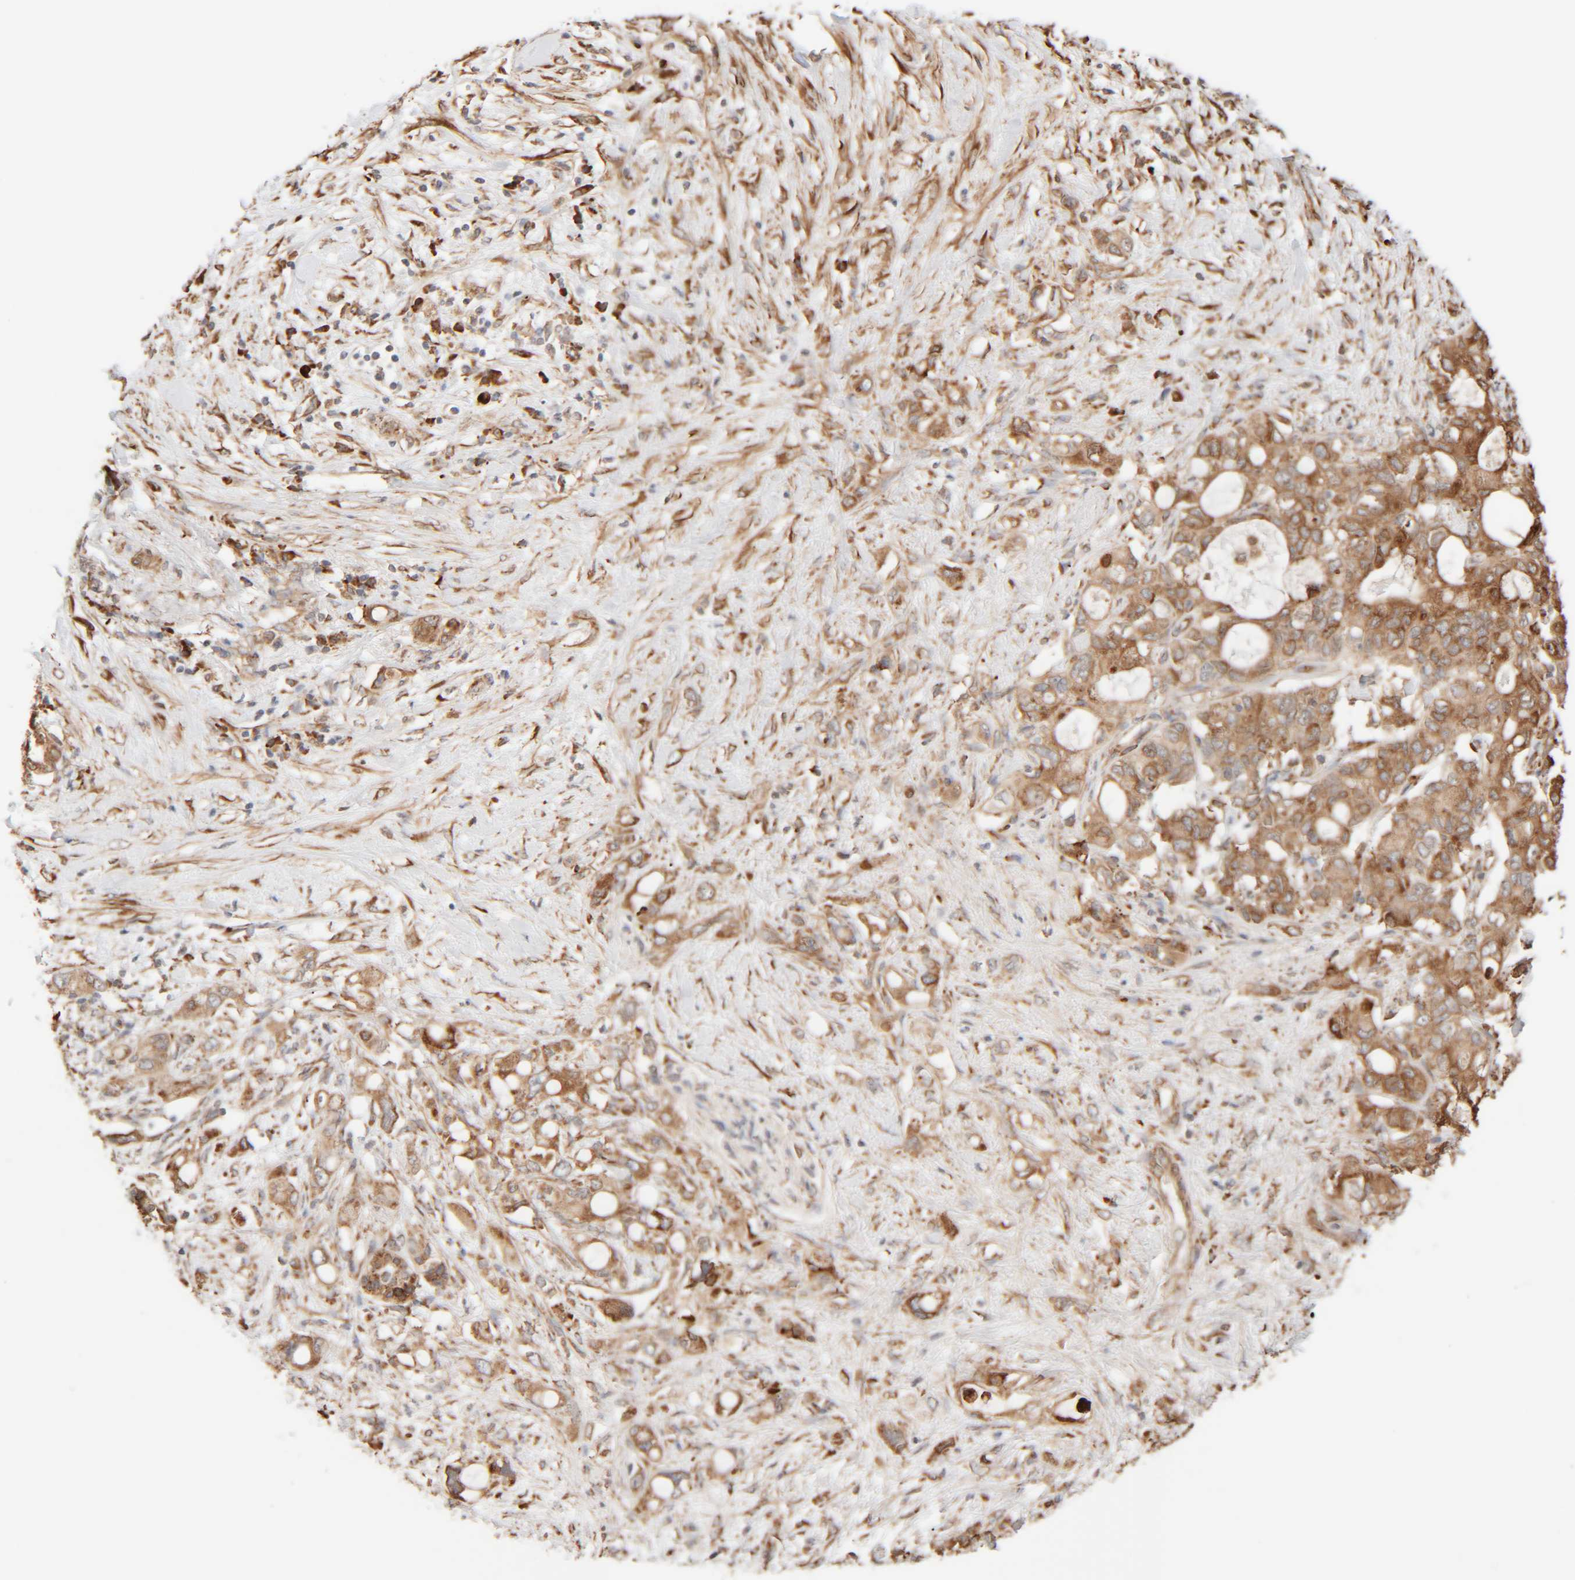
{"staining": {"intensity": "moderate", "quantity": ">75%", "location": "cytoplasmic/membranous"}, "tissue": "pancreatic cancer", "cell_type": "Tumor cells", "image_type": "cancer", "snomed": [{"axis": "morphology", "description": "Adenocarcinoma, NOS"}, {"axis": "topography", "description": "Pancreas"}], "caption": "Protein staining exhibits moderate cytoplasmic/membranous staining in approximately >75% of tumor cells in pancreatic cancer.", "gene": "INTS1", "patient": {"sex": "female", "age": 56}}